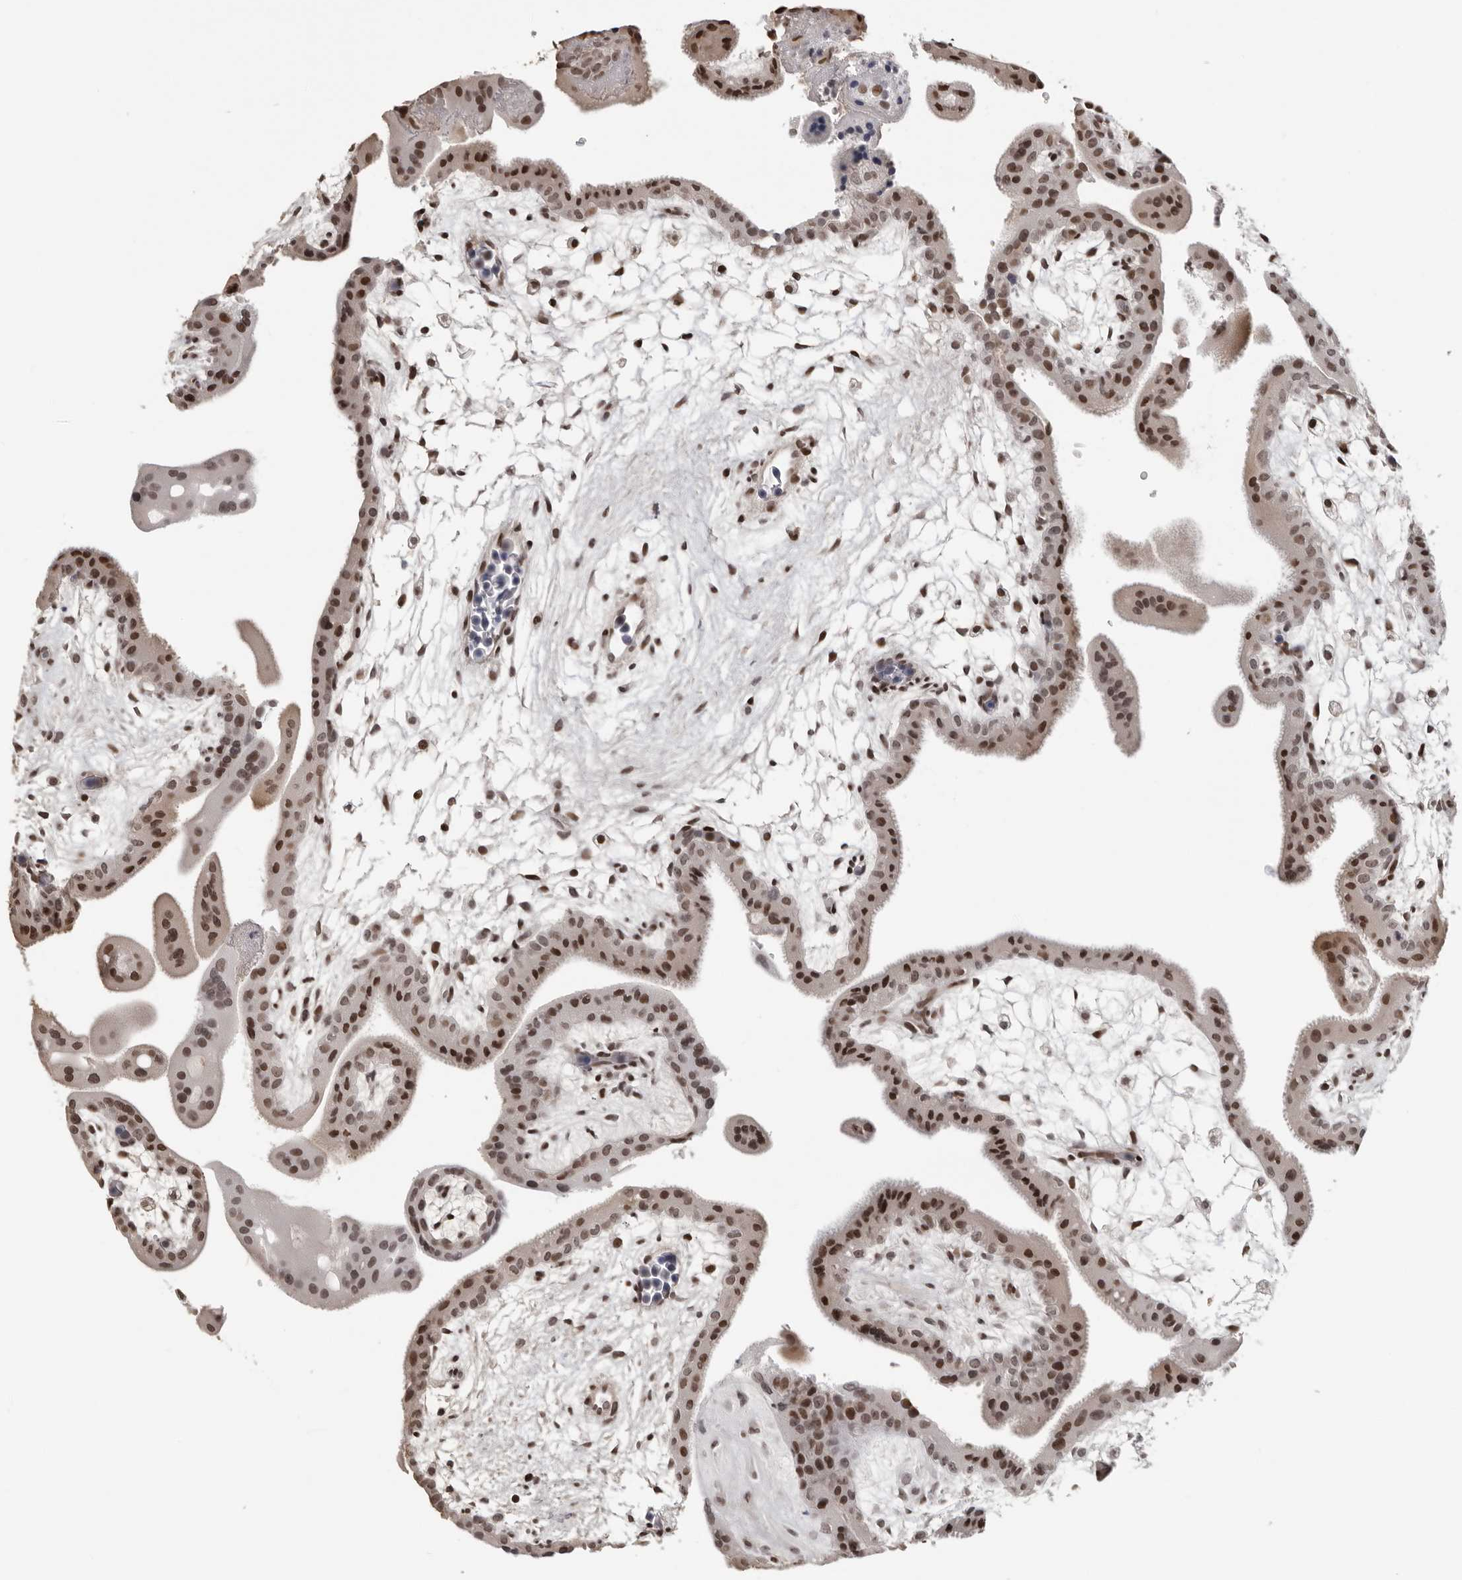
{"staining": {"intensity": "weak", "quantity": "25%-75%", "location": "nuclear"}, "tissue": "placenta", "cell_type": "Decidual cells", "image_type": "normal", "snomed": [{"axis": "morphology", "description": "Normal tissue, NOS"}, {"axis": "topography", "description": "Placenta"}], "caption": "The image displays a brown stain indicating the presence of a protein in the nuclear of decidual cells in placenta. Immunohistochemistry stains the protein of interest in brown and the nuclei are stained blue.", "gene": "ORC1", "patient": {"sex": "female", "age": 35}}